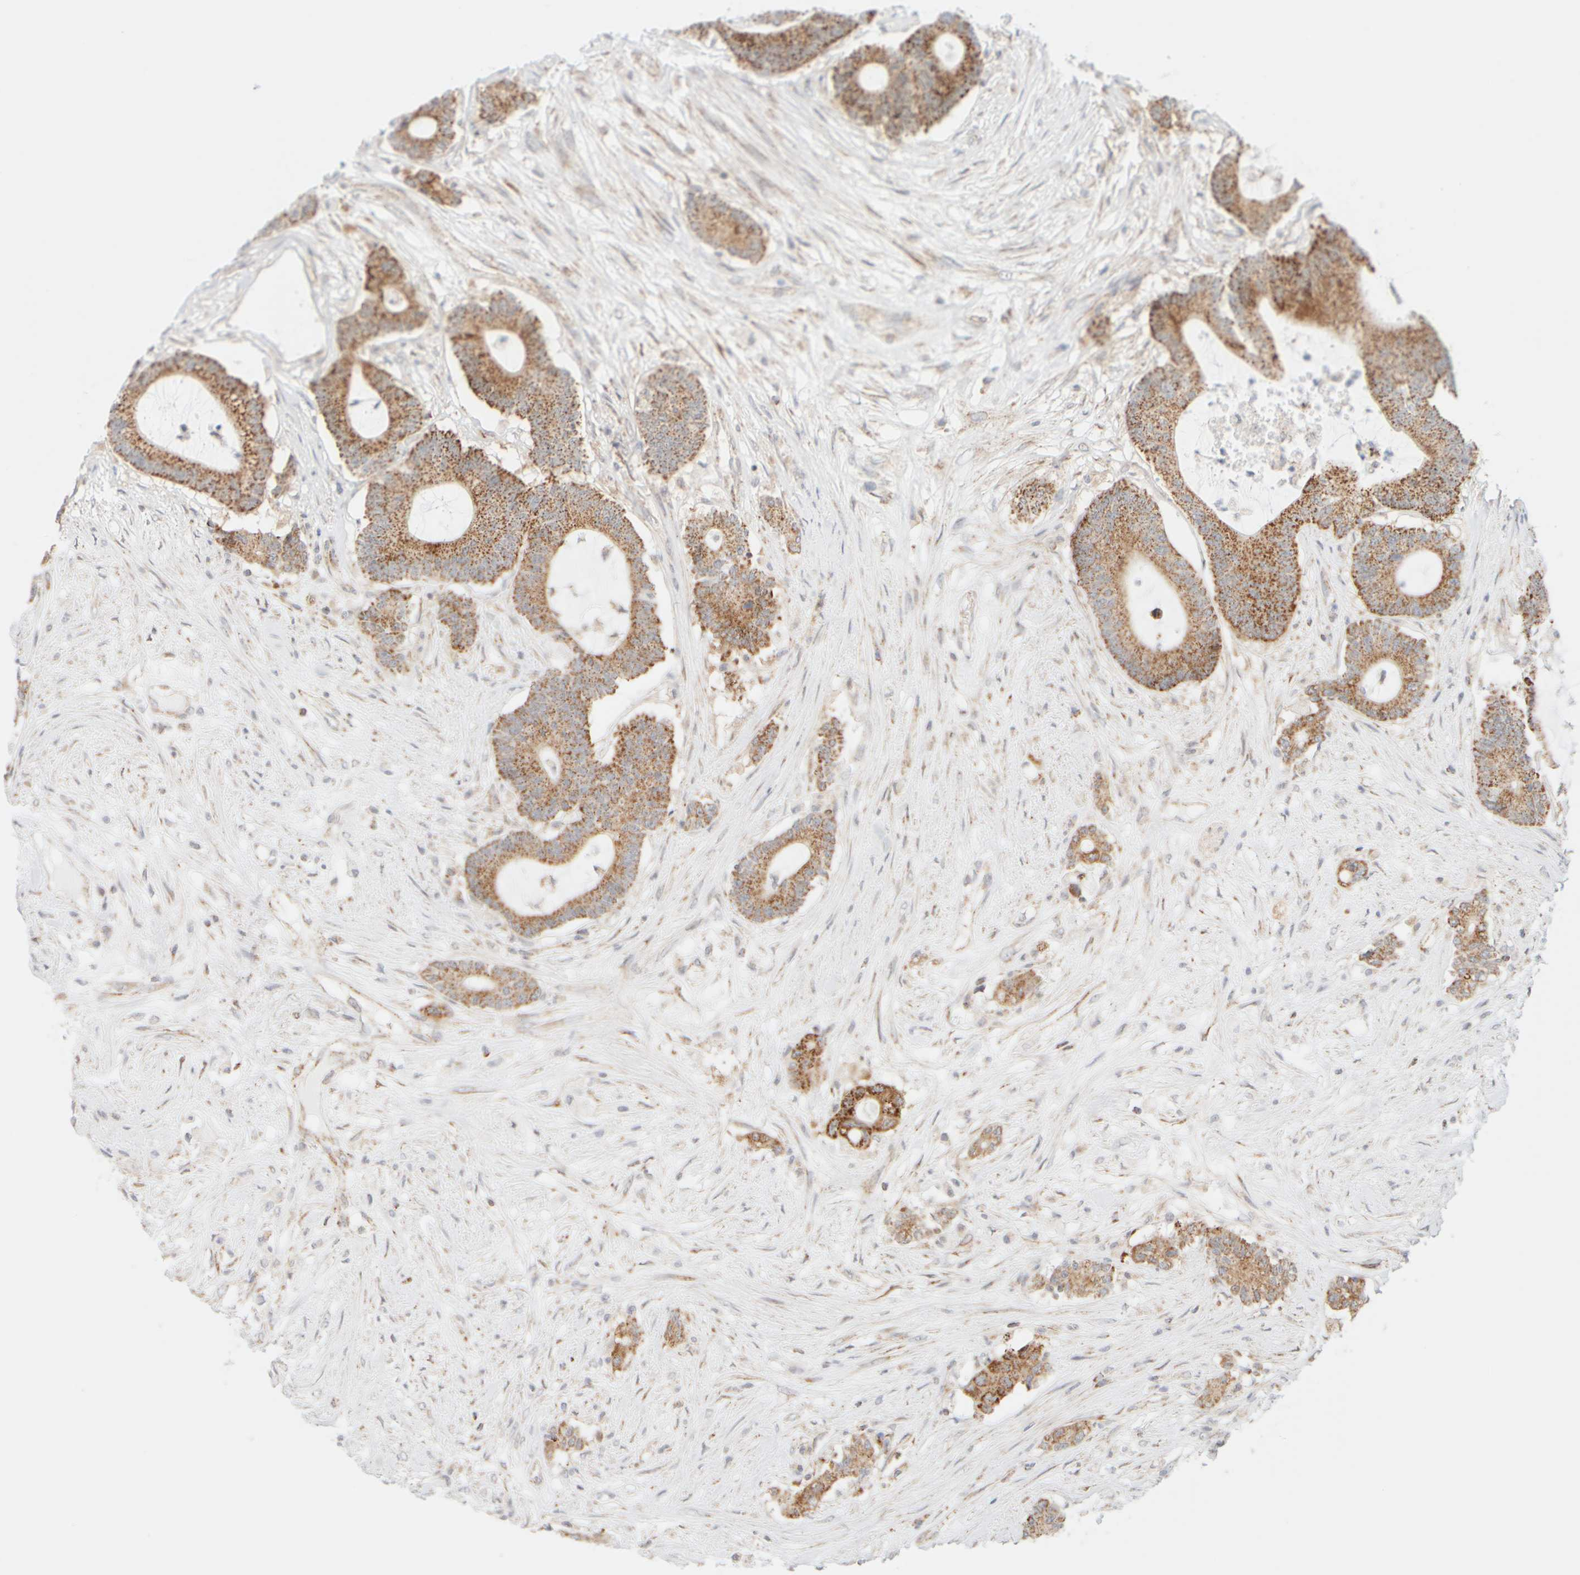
{"staining": {"intensity": "moderate", "quantity": ">75%", "location": "cytoplasmic/membranous"}, "tissue": "colorectal cancer", "cell_type": "Tumor cells", "image_type": "cancer", "snomed": [{"axis": "morphology", "description": "Adenocarcinoma, NOS"}, {"axis": "topography", "description": "Colon"}], "caption": "Protein analysis of colorectal cancer tissue demonstrates moderate cytoplasmic/membranous positivity in about >75% of tumor cells. (brown staining indicates protein expression, while blue staining denotes nuclei).", "gene": "PPM1K", "patient": {"sex": "female", "age": 84}}